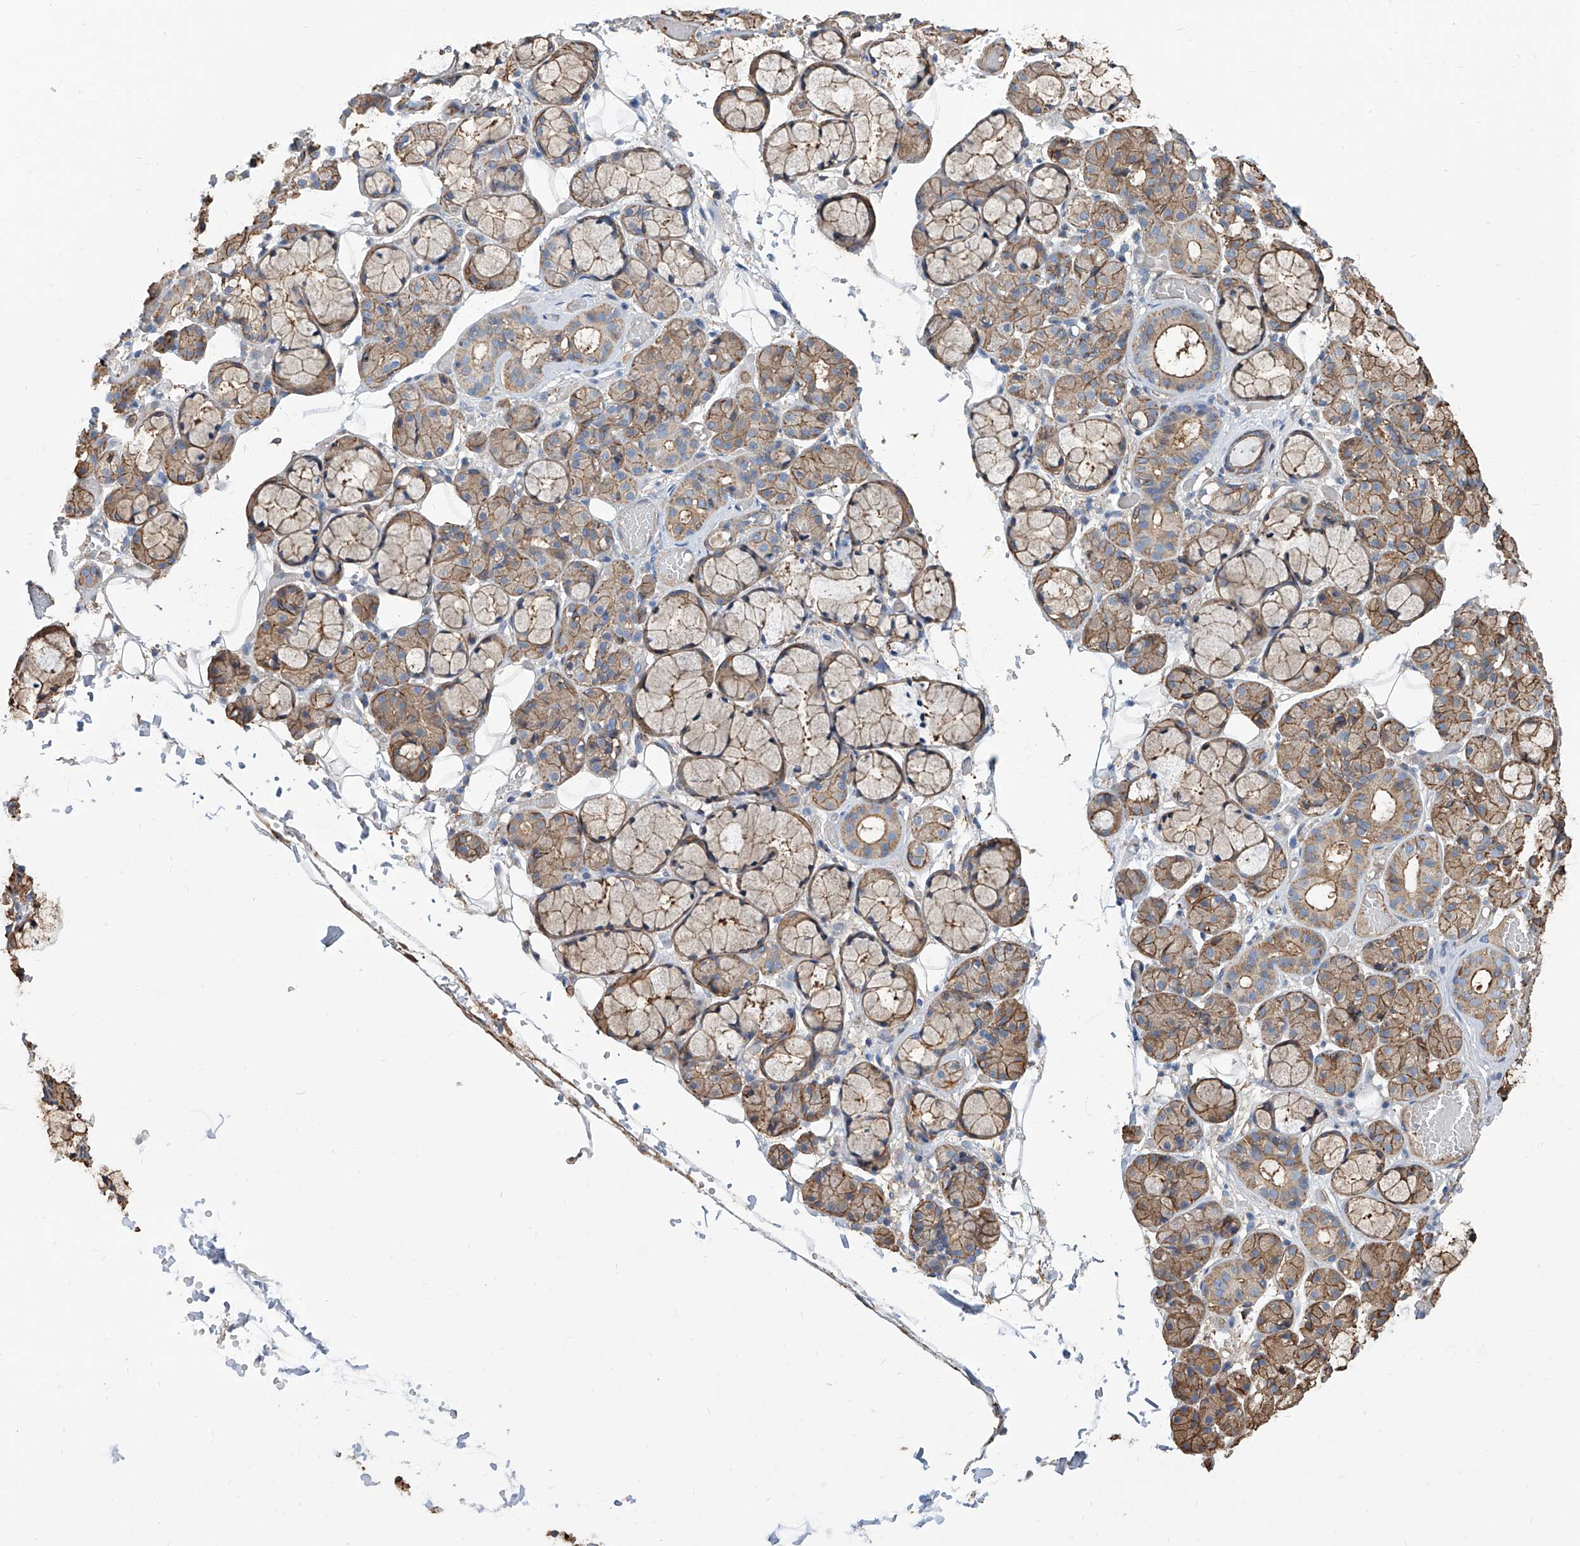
{"staining": {"intensity": "moderate", "quantity": "25%-75%", "location": "cytoplasmic/membranous"}, "tissue": "salivary gland", "cell_type": "Glandular cells", "image_type": "normal", "snomed": [{"axis": "morphology", "description": "Normal tissue, NOS"}, {"axis": "topography", "description": "Salivary gland"}], "caption": "High-power microscopy captured an immunohistochemistry image of normal salivary gland, revealing moderate cytoplasmic/membranous expression in approximately 25%-75% of glandular cells. Nuclei are stained in blue.", "gene": "PIEZO2", "patient": {"sex": "male", "age": 63}}